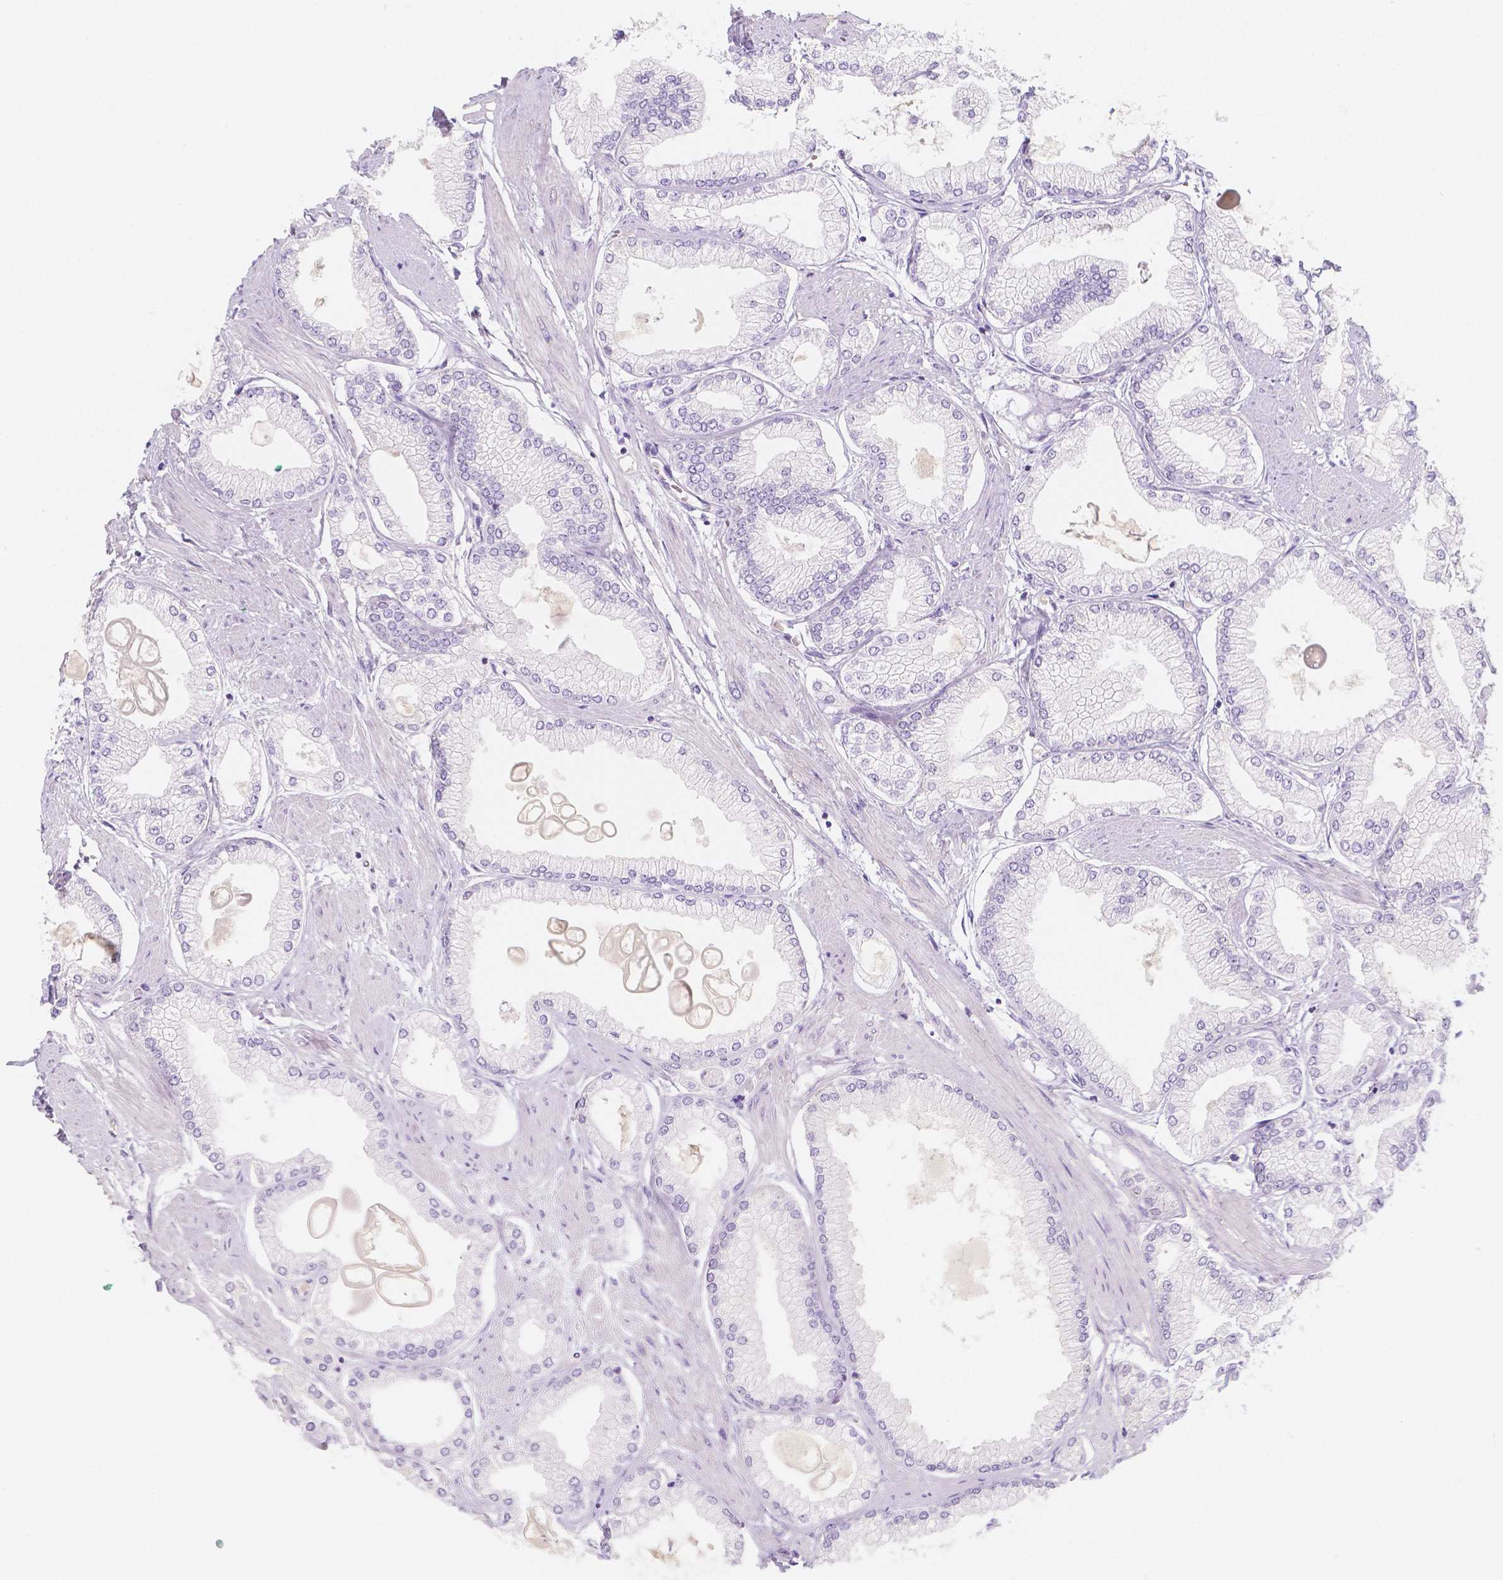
{"staining": {"intensity": "negative", "quantity": "none", "location": "none"}, "tissue": "prostate cancer", "cell_type": "Tumor cells", "image_type": "cancer", "snomed": [{"axis": "morphology", "description": "Adenocarcinoma, High grade"}, {"axis": "topography", "description": "Prostate"}], "caption": "Immunohistochemistry photomicrograph of prostate cancer stained for a protein (brown), which reveals no expression in tumor cells. Nuclei are stained in blue.", "gene": "MAP1A", "patient": {"sex": "male", "age": 68}}